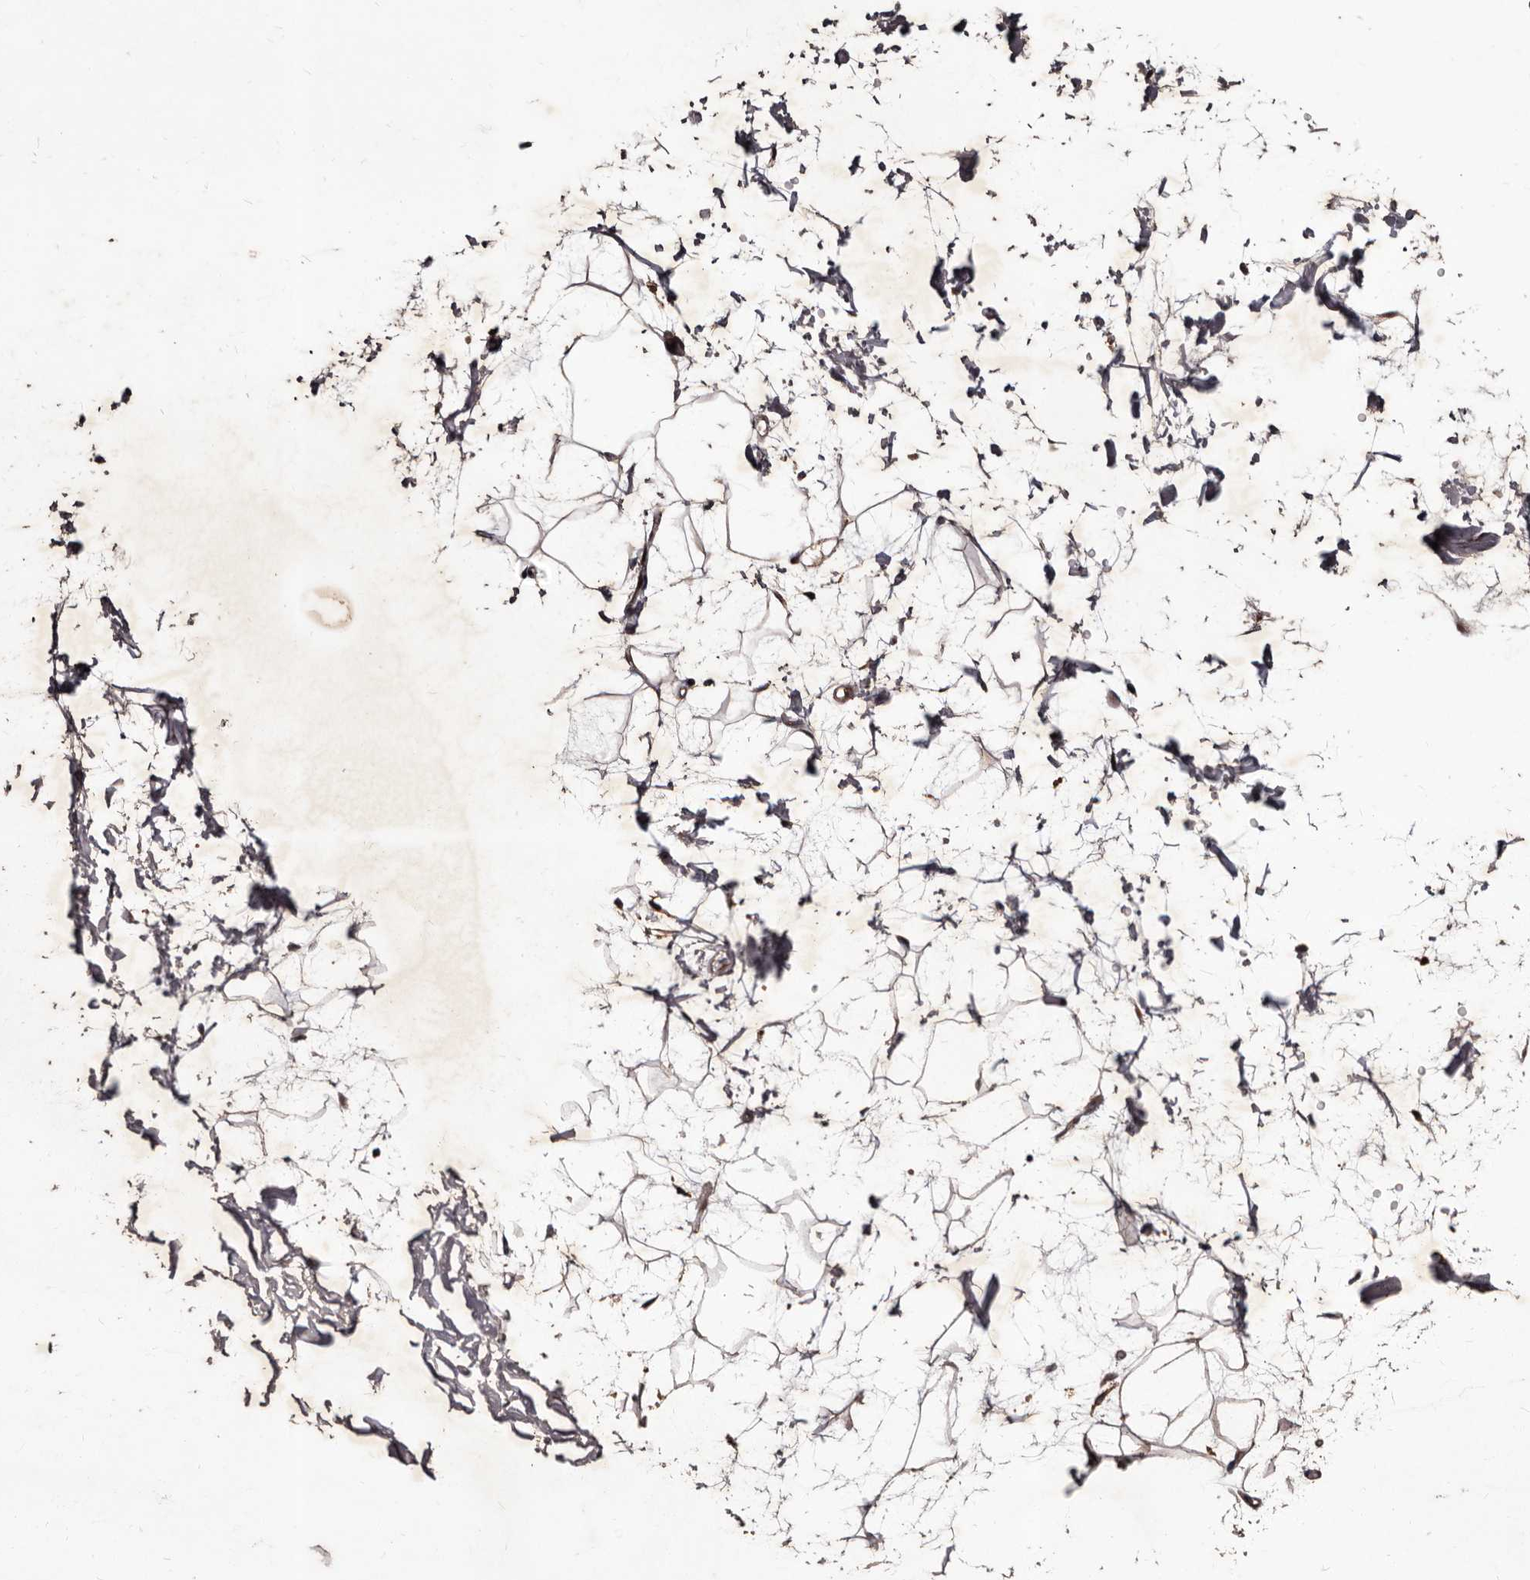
{"staining": {"intensity": "weak", "quantity": "25%-75%", "location": "cytoplasmic/membranous"}, "tissue": "adipose tissue", "cell_type": "Adipocytes", "image_type": "normal", "snomed": [{"axis": "morphology", "description": "Normal tissue, NOS"}, {"axis": "topography", "description": "Soft tissue"}], "caption": "Immunohistochemical staining of normal adipose tissue reveals weak cytoplasmic/membranous protein staining in approximately 25%-75% of adipocytes. Using DAB (brown) and hematoxylin (blue) stains, captured at high magnification using brightfield microscopy.", "gene": "MKRN3", "patient": {"sex": "male", "age": 72}}